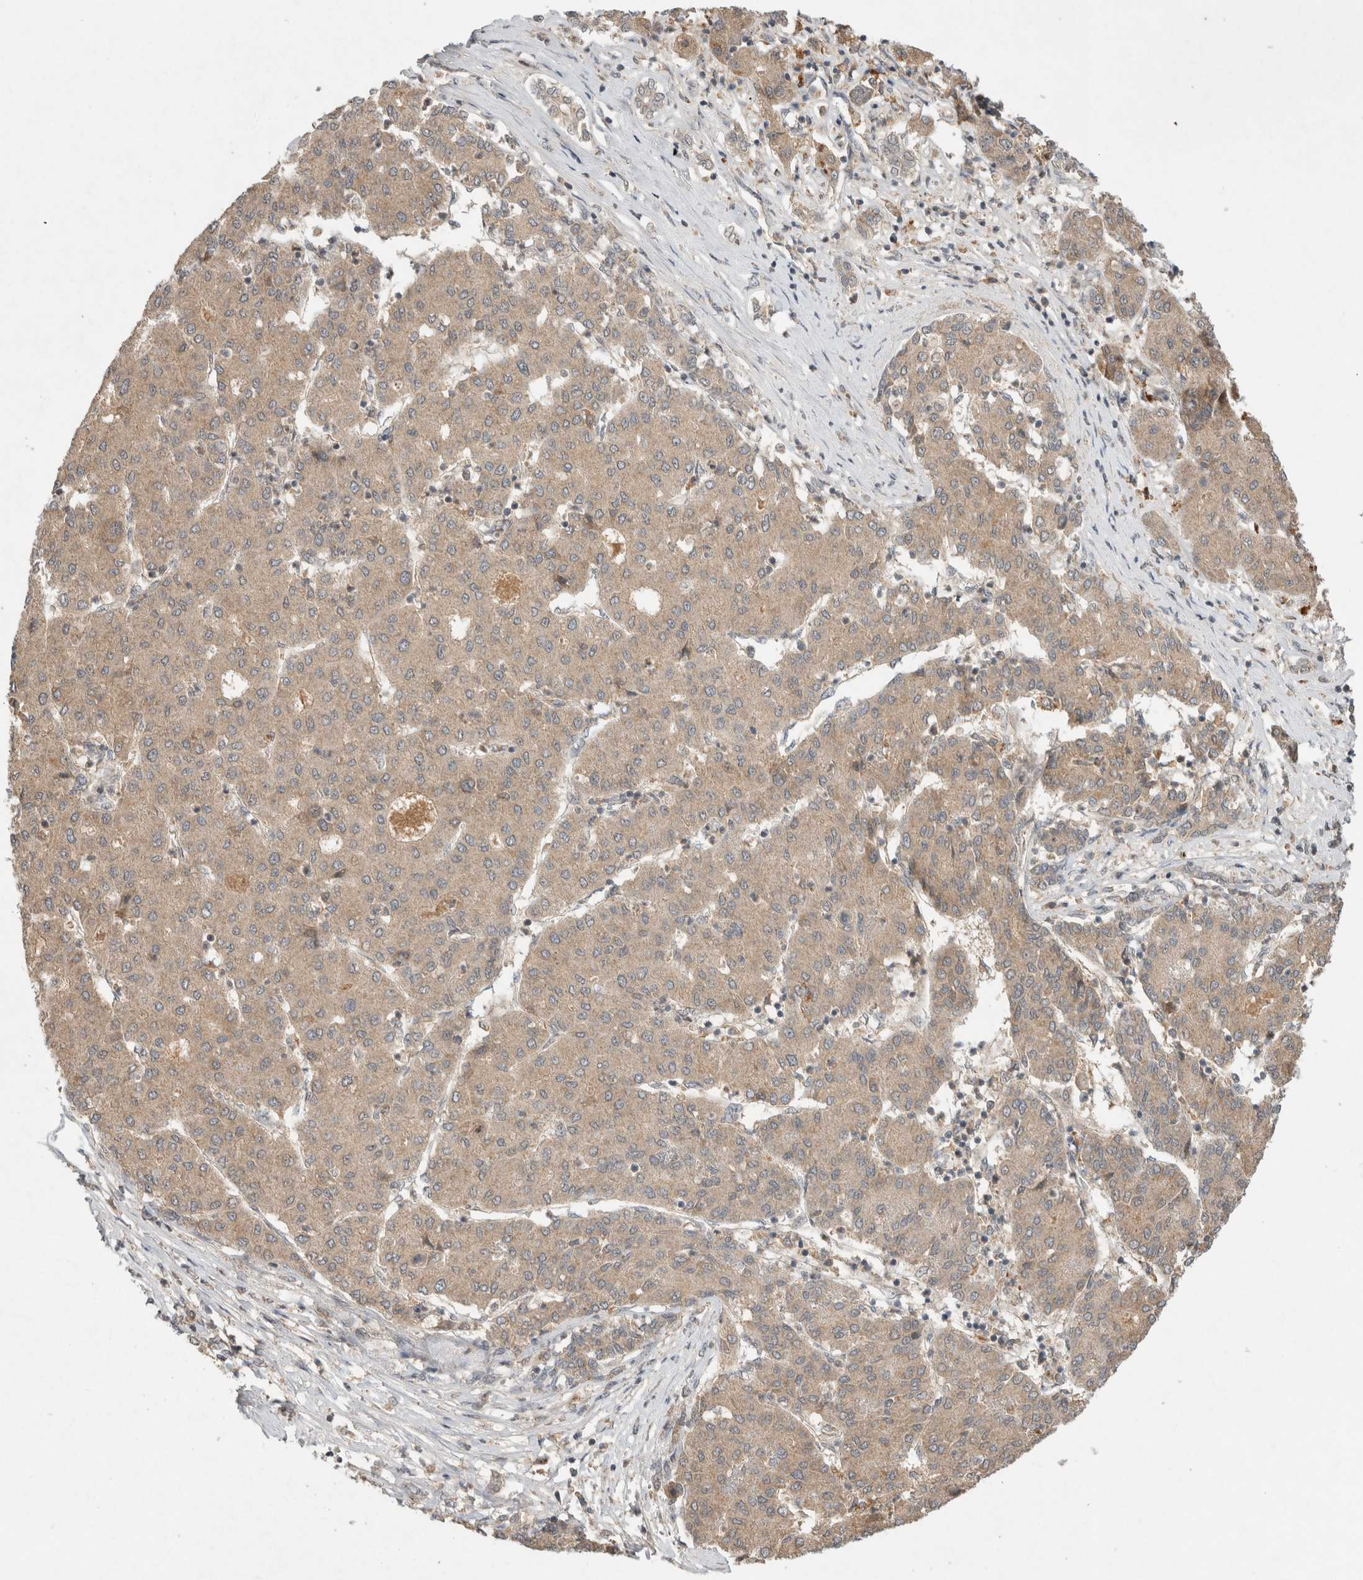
{"staining": {"intensity": "weak", "quantity": ">75%", "location": "cytoplasmic/membranous"}, "tissue": "liver cancer", "cell_type": "Tumor cells", "image_type": "cancer", "snomed": [{"axis": "morphology", "description": "Carcinoma, Hepatocellular, NOS"}, {"axis": "topography", "description": "Liver"}], "caption": "Protein positivity by immunohistochemistry shows weak cytoplasmic/membranous expression in approximately >75% of tumor cells in liver cancer (hepatocellular carcinoma). (Stains: DAB (3,3'-diaminobenzidine) in brown, nuclei in blue, Microscopy: brightfield microscopy at high magnification).", "gene": "LOXL2", "patient": {"sex": "male", "age": 65}}